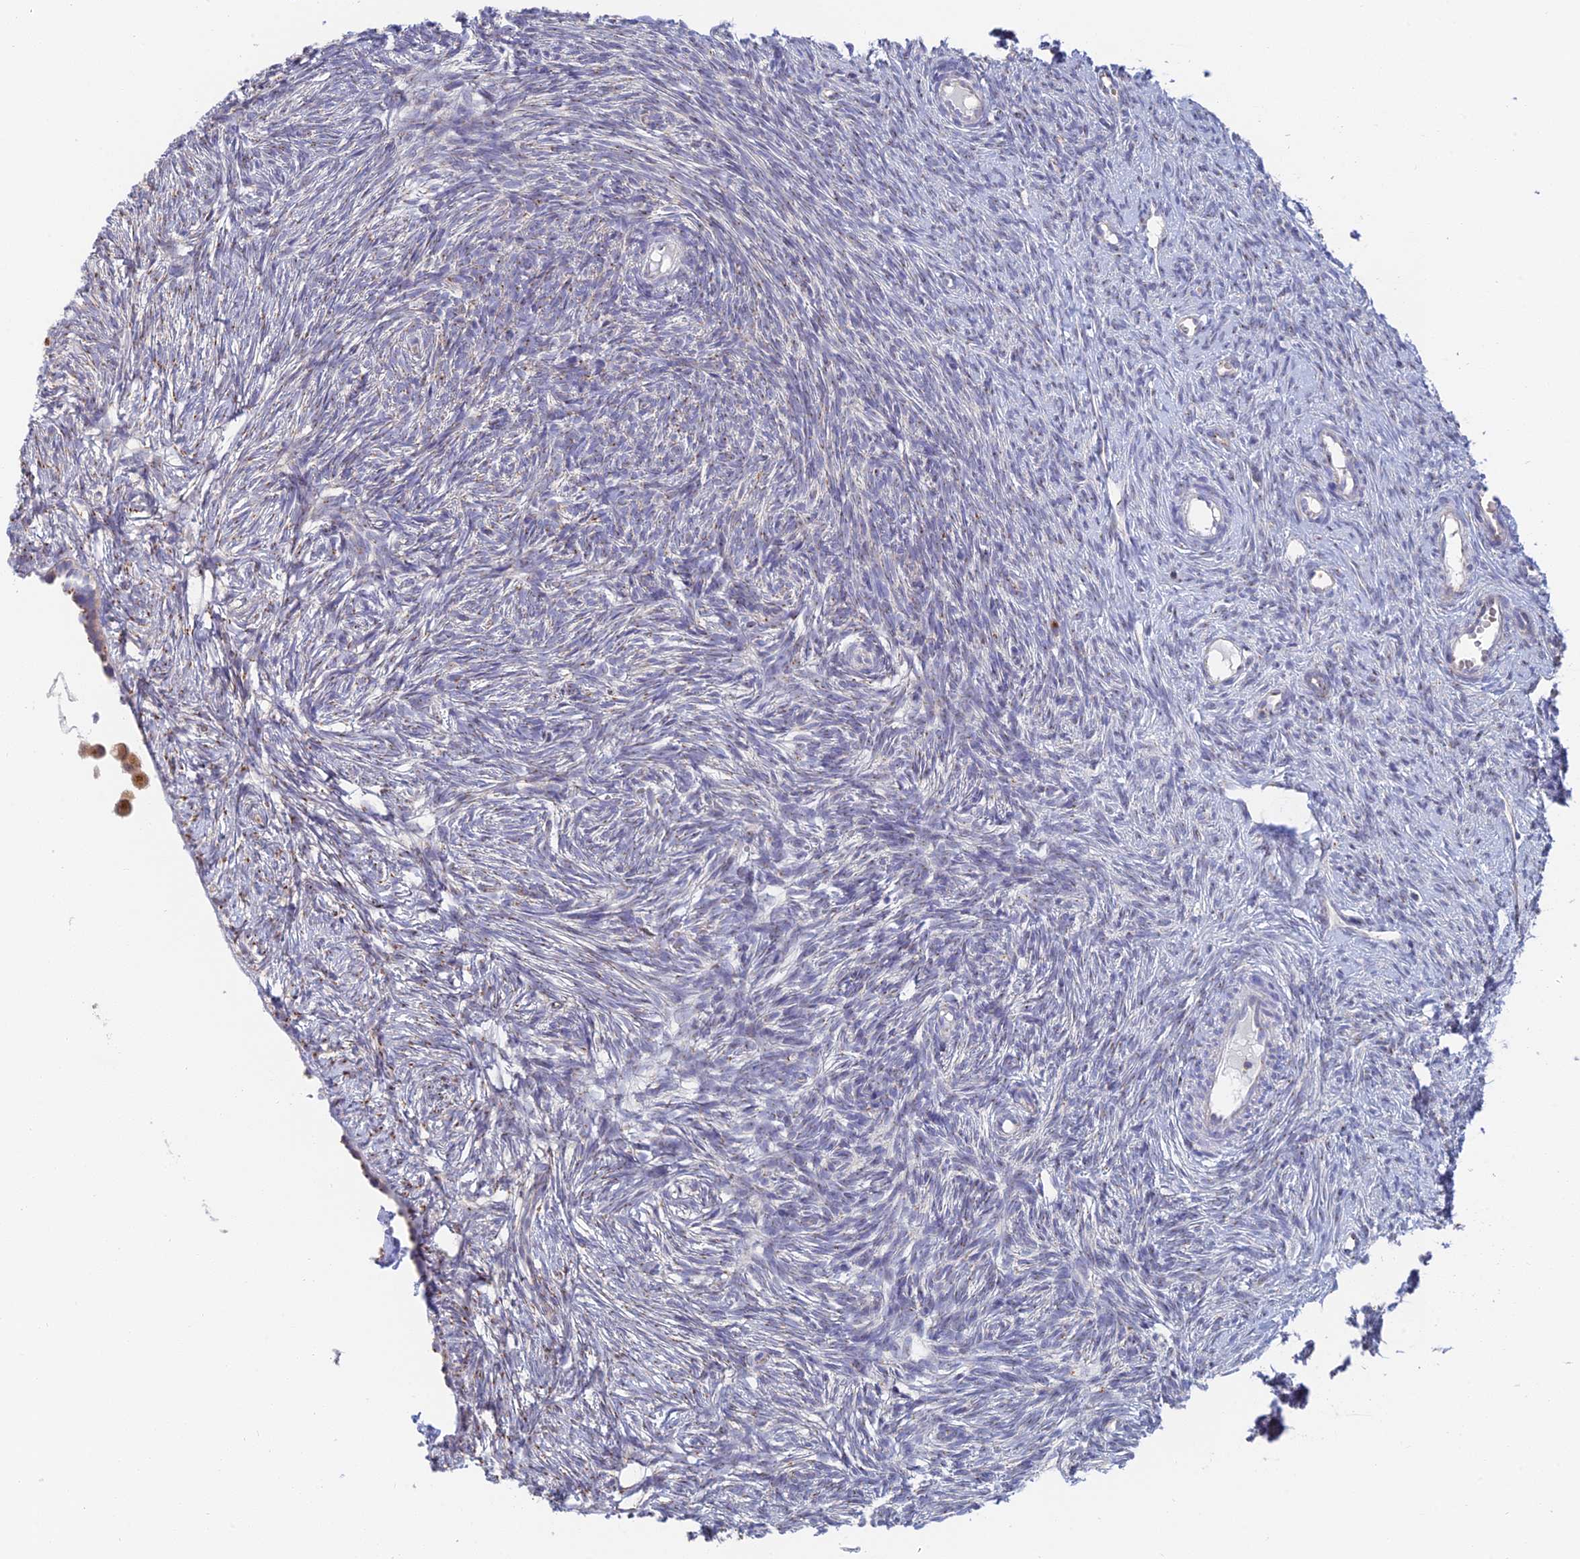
{"staining": {"intensity": "negative", "quantity": "none", "location": "none"}, "tissue": "ovary", "cell_type": "Ovarian stroma cells", "image_type": "normal", "snomed": [{"axis": "morphology", "description": "Normal tissue, NOS"}, {"axis": "topography", "description": "Ovary"}], "caption": "High magnification brightfield microscopy of benign ovary stained with DAB (3,3'-diaminobenzidine) (brown) and counterstained with hematoxylin (blue): ovarian stroma cells show no significant positivity.", "gene": "ENSG00000267561", "patient": {"sex": "female", "age": 51}}